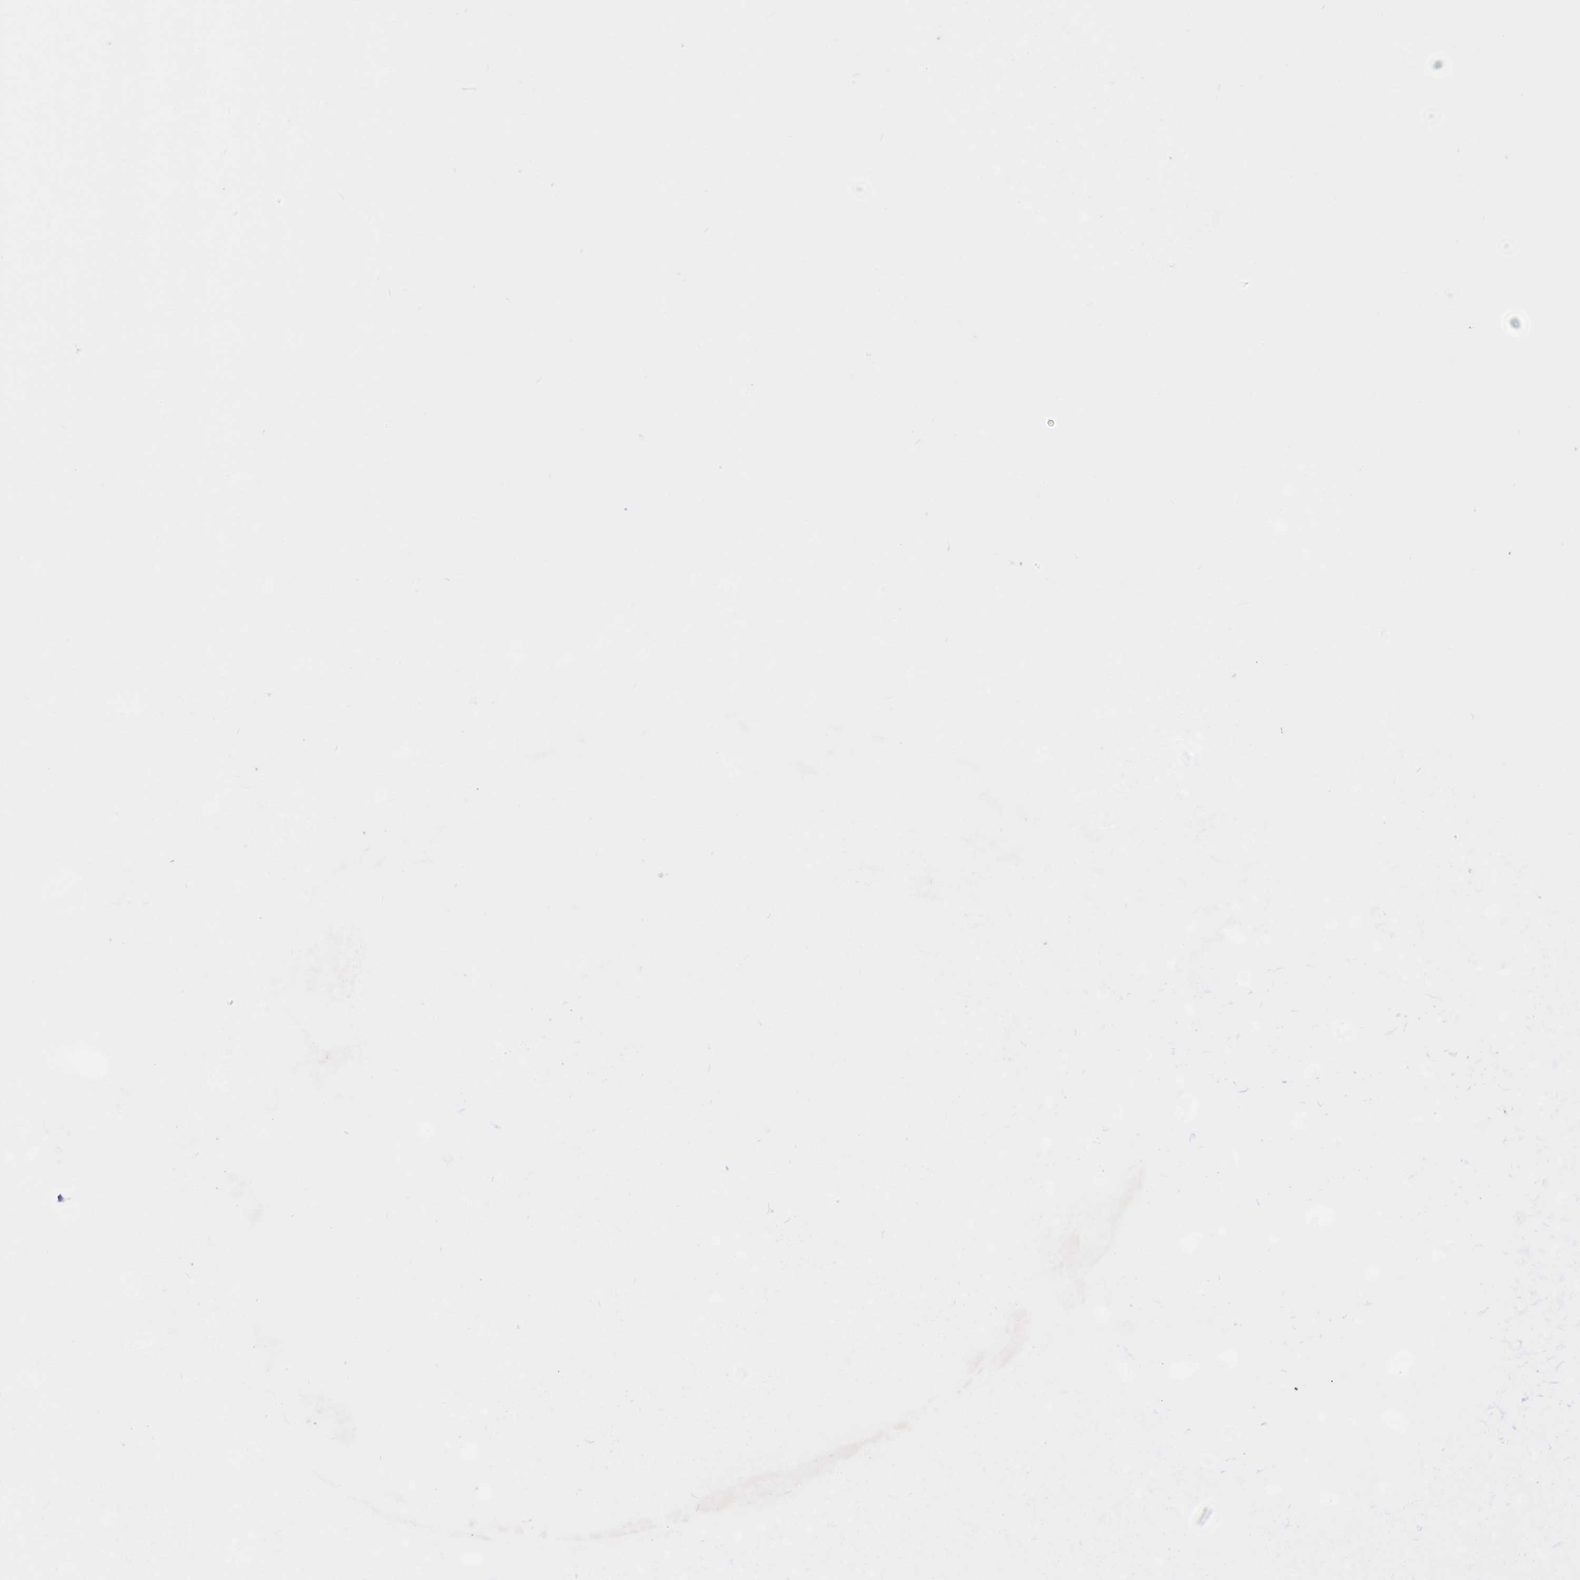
{"staining": {"intensity": "moderate", "quantity": ">75%", "location": "cytoplasmic/membranous,nuclear"}, "tissue": "skin", "cell_type": "Fibroblasts", "image_type": "normal", "snomed": [{"axis": "morphology", "description": "Normal tissue, NOS"}, {"axis": "topography", "description": "Skin"}], "caption": "Fibroblasts reveal moderate cytoplasmic/membranous,nuclear expression in about >75% of cells in normal skin.", "gene": "FCHO2", "patient": {"sex": "male", "age": 36}}